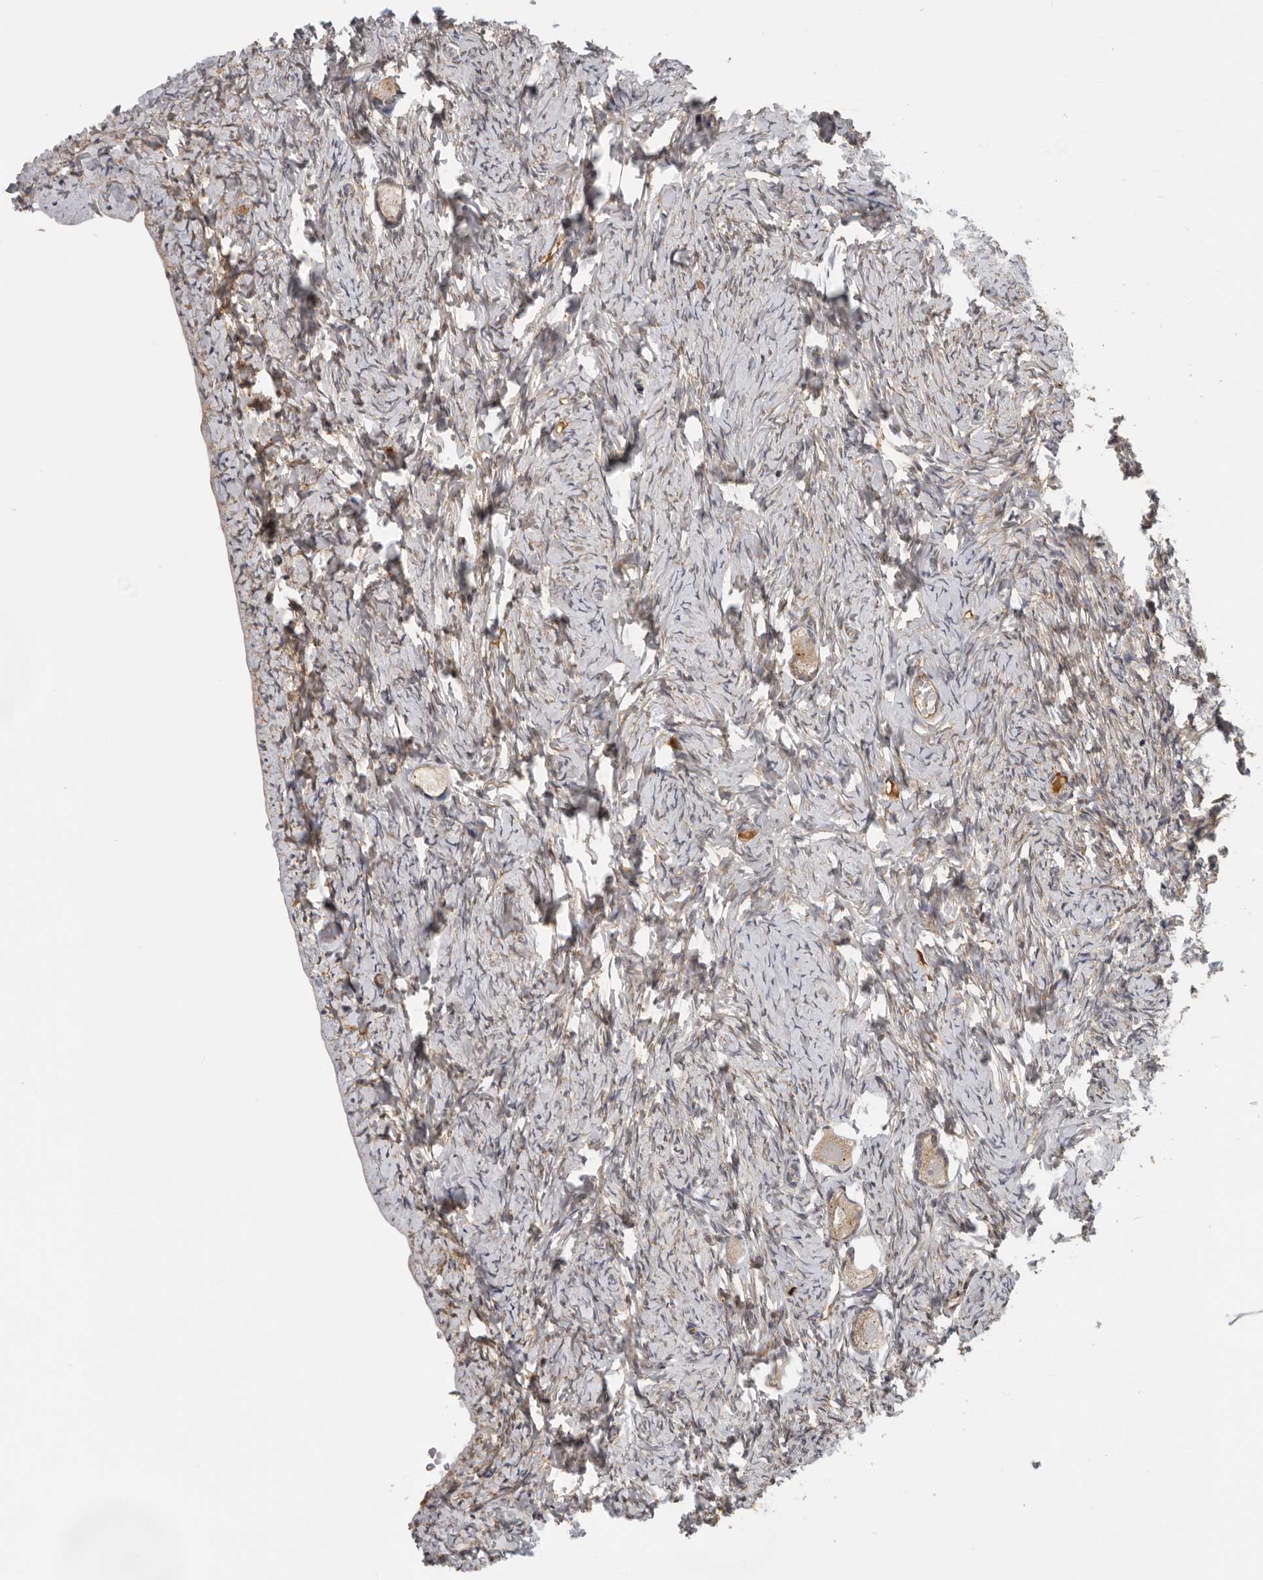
{"staining": {"intensity": "weak", "quantity": ">75%", "location": "cytoplasmic/membranous"}, "tissue": "ovary", "cell_type": "Follicle cells", "image_type": "normal", "snomed": [{"axis": "morphology", "description": "Normal tissue, NOS"}, {"axis": "topography", "description": "Ovary"}], "caption": "About >75% of follicle cells in normal human ovary exhibit weak cytoplasmic/membranous protein staining as visualized by brown immunohistochemical staining.", "gene": "RNF157", "patient": {"sex": "female", "age": 27}}